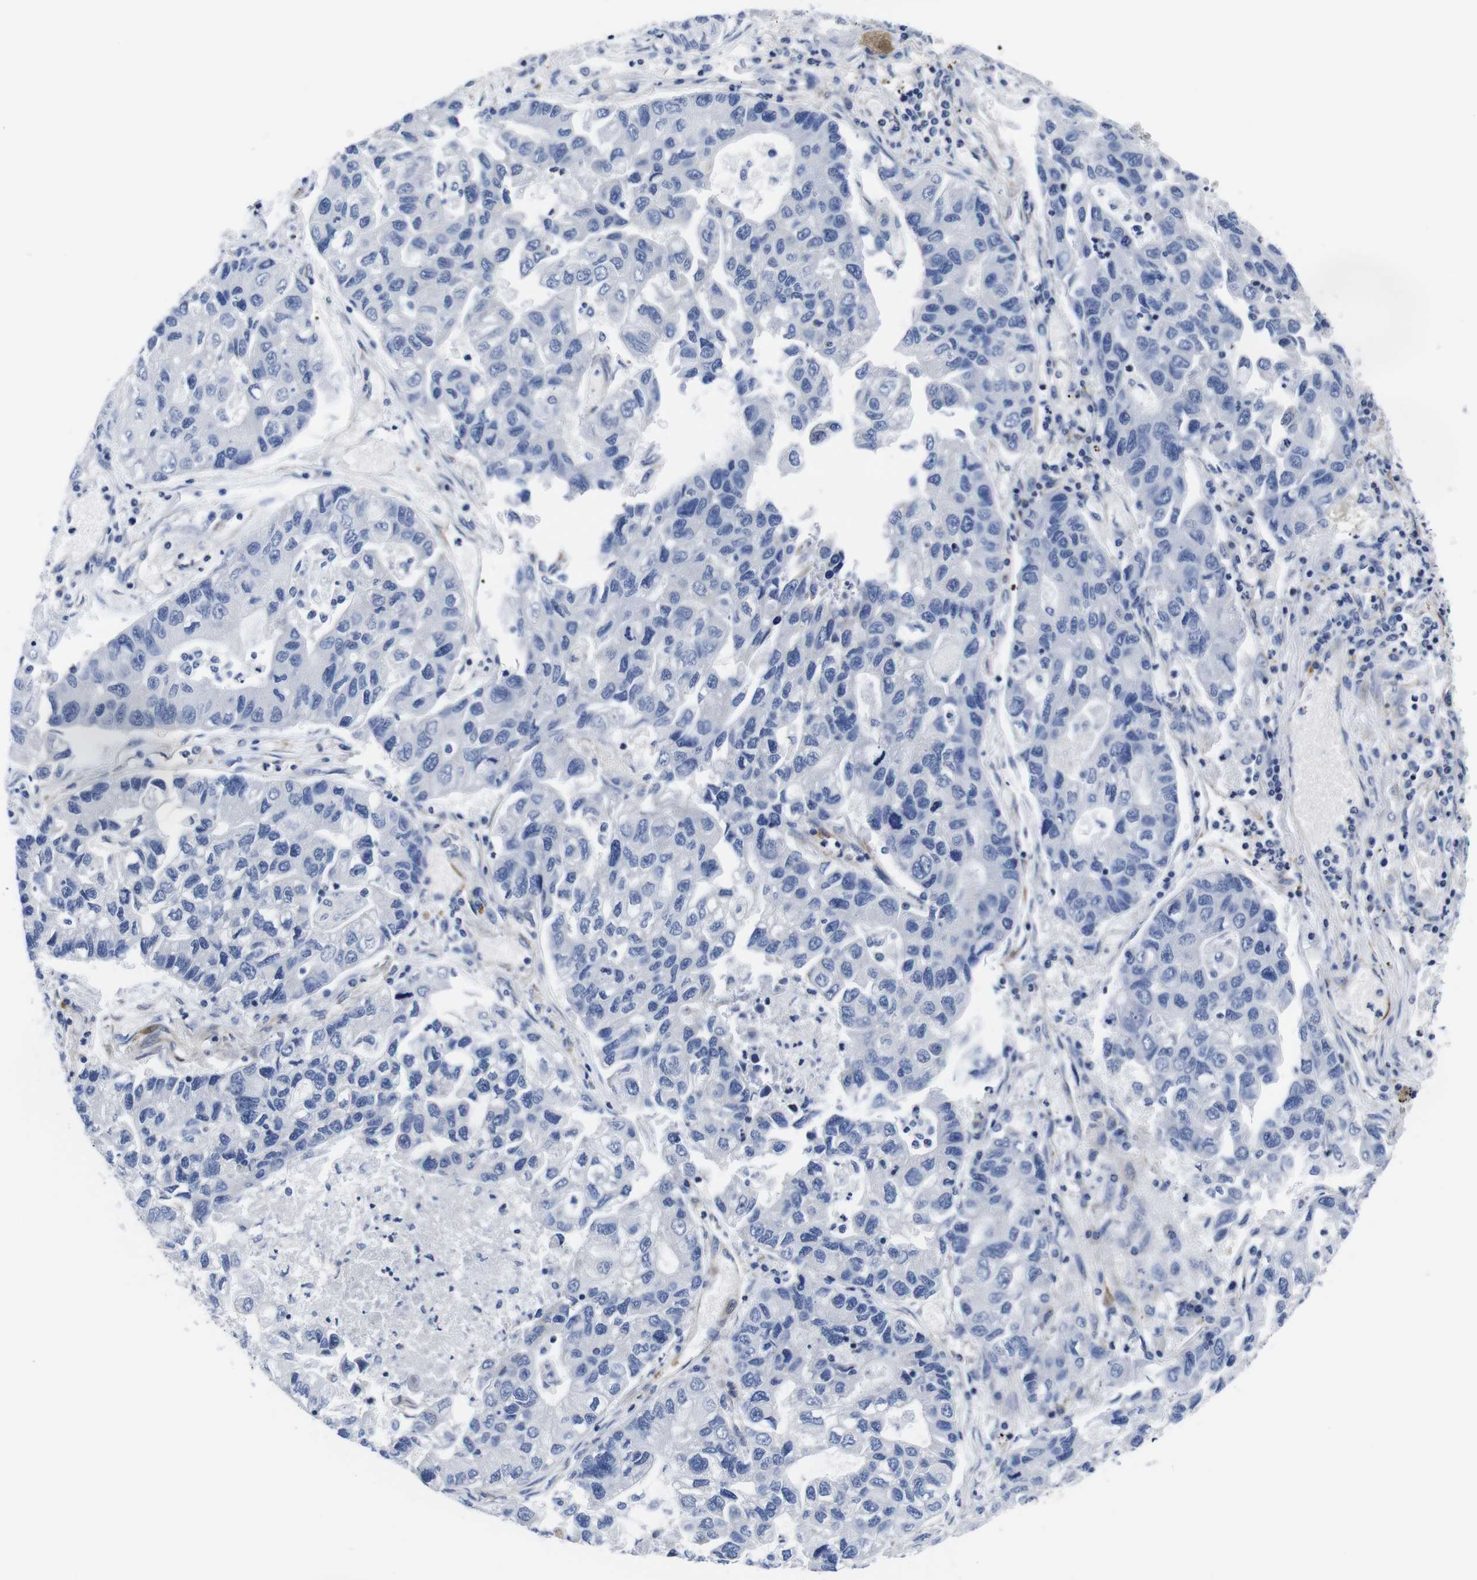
{"staining": {"intensity": "negative", "quantity": "none", "location": "none"}, "tissue": "lung cancer", "cell_type": "Tumor cells", "image_type": "cancer", "snomed": [{"axis": "morphology", "description": "Adenocarcinoma, NOS"}, {"axis": "topography", "description": "Lung"}], "caption": "Lung cancer was stained to show a protein in brown. There is no significant expression in tumor cells.", "gene": "WNT10A", "patient": {"sex": "female", "age": 51}}